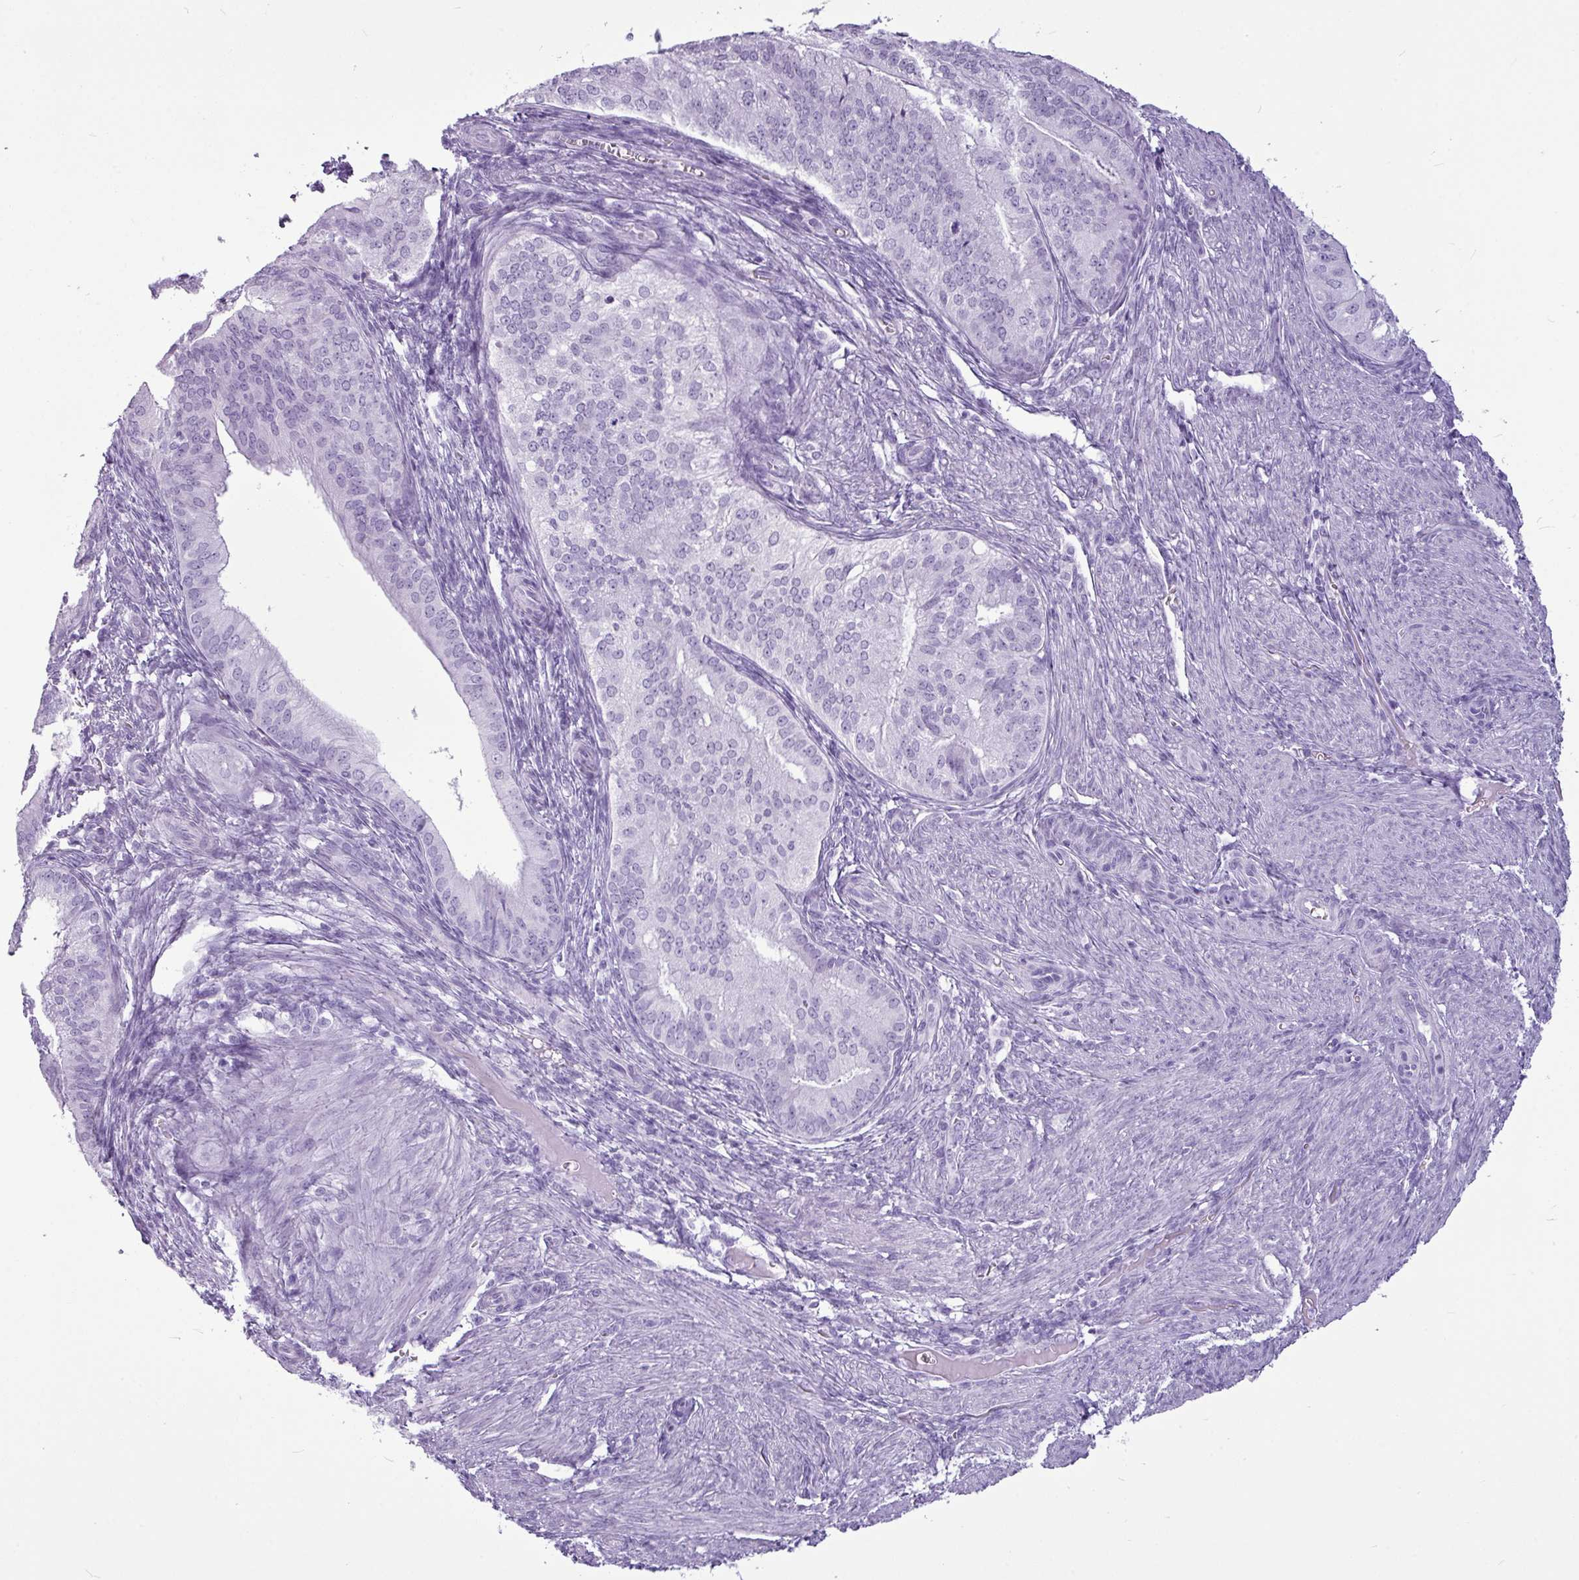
{"staining": {"intensity": "negative", "quantity": "none", "location": "none"}, "tissue": "endometrial cancer", "cell_type": "Tumor cells", "image_type": "cancer", "snomed": [{"axis": "morphology", "description": "Adenocarcinoma, NOS"}, {"axis": "topography", "description": "Endometrium"}], "caption": "This is an immunohistochemistry (IHC) photomicrograph of endometrial cancer. There is no expression in tumor cells.", "gene": "AMY1B", "patient": {"sex": "female", "age": 50}}